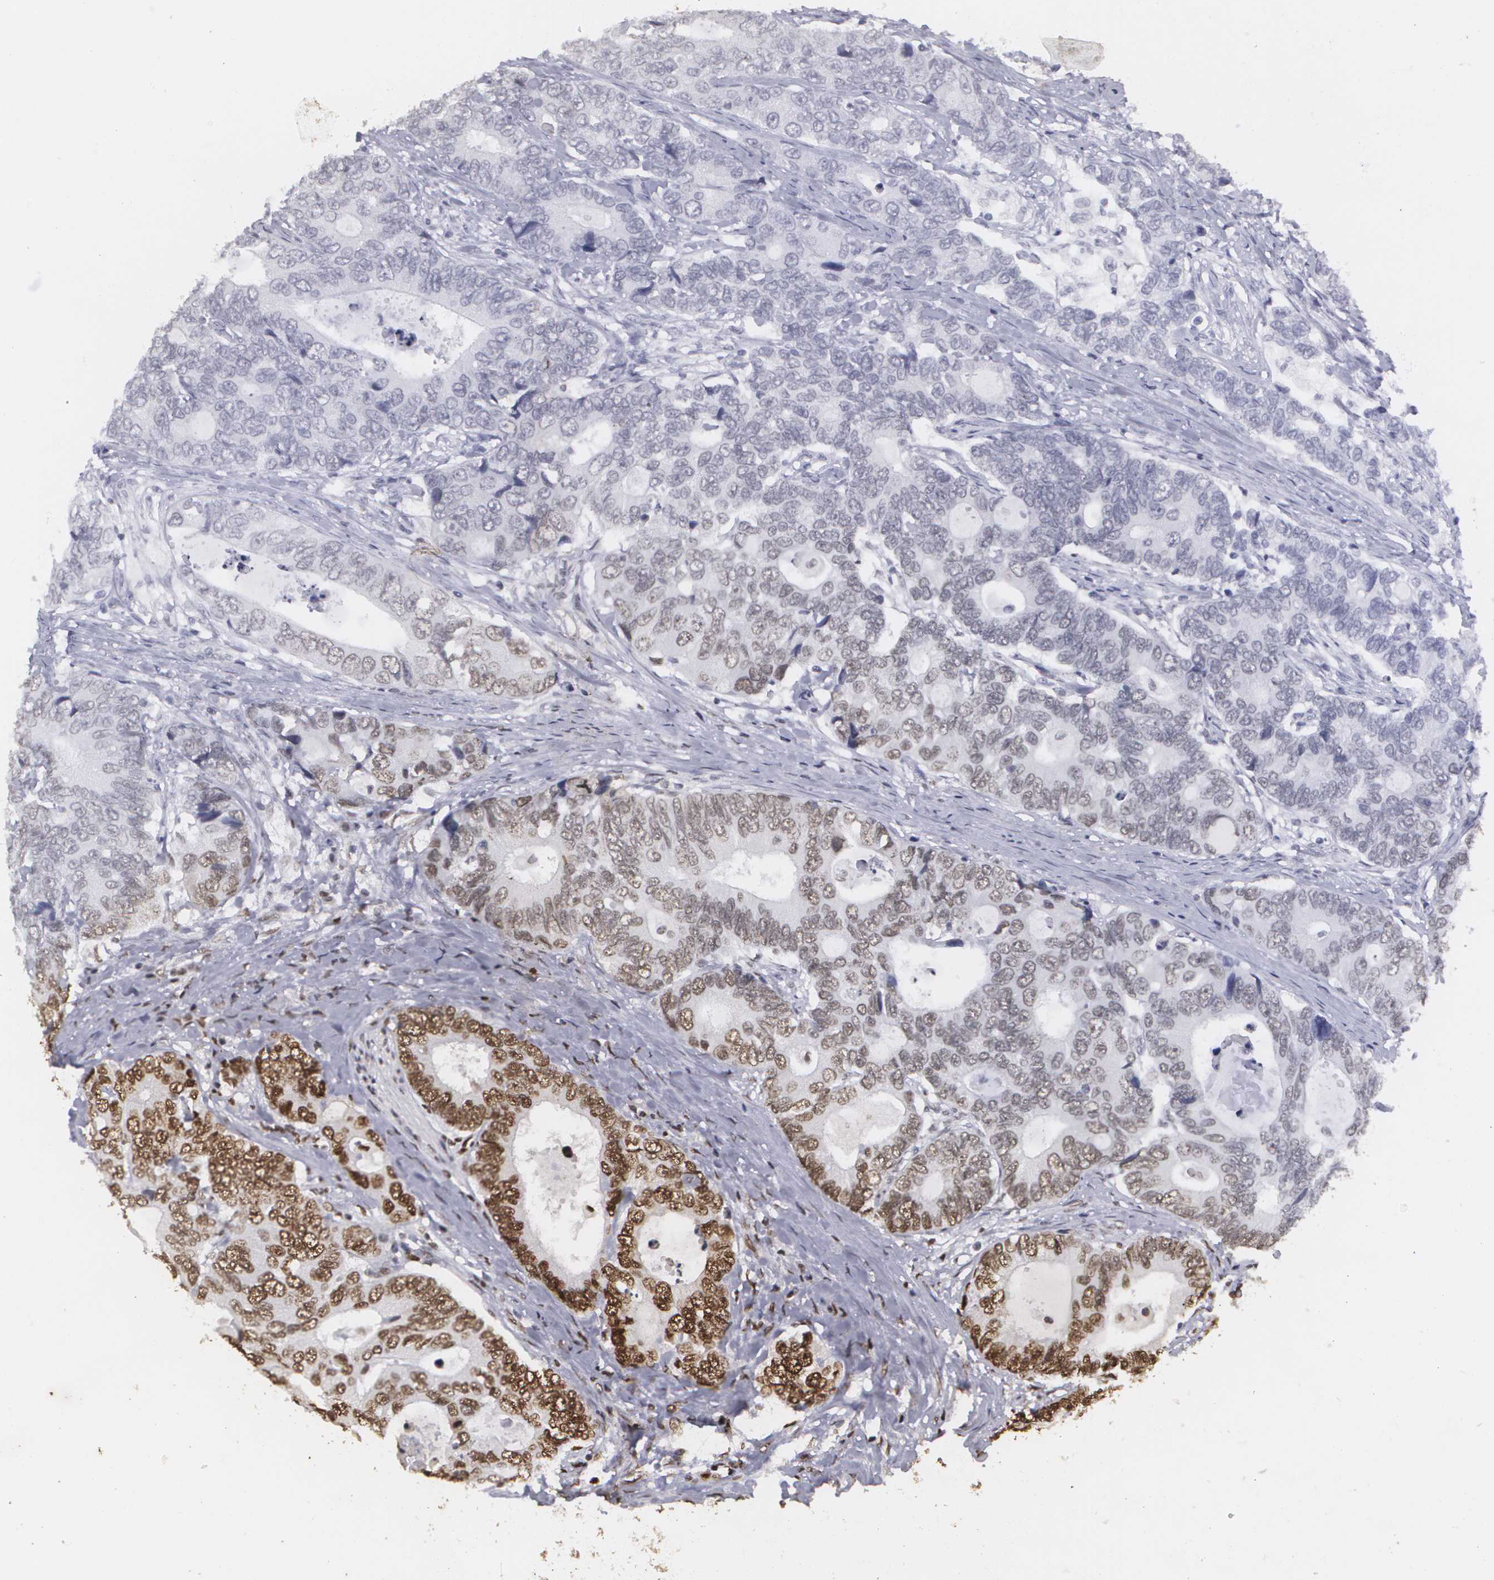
{"staining": {"intensity": "strong", "quantity": ">75%", "location": "nuclear"}, "tissue": "colorectal cancer", "cell_type": "Tumor cells", "image_type": "cancer", "snomed": [{"axis": "morphology", "description": "Adenocarcinoma, NOS"}, {"axis": "topography", "description": "Rectum"}], "caption": "The histopathology image displays a brown stain indicating the presence of a protein in the nuclear of tumor cells in colorectal cancer.", "gene": "RCOR1", "patient": {"sex": "female", "age": 67}}